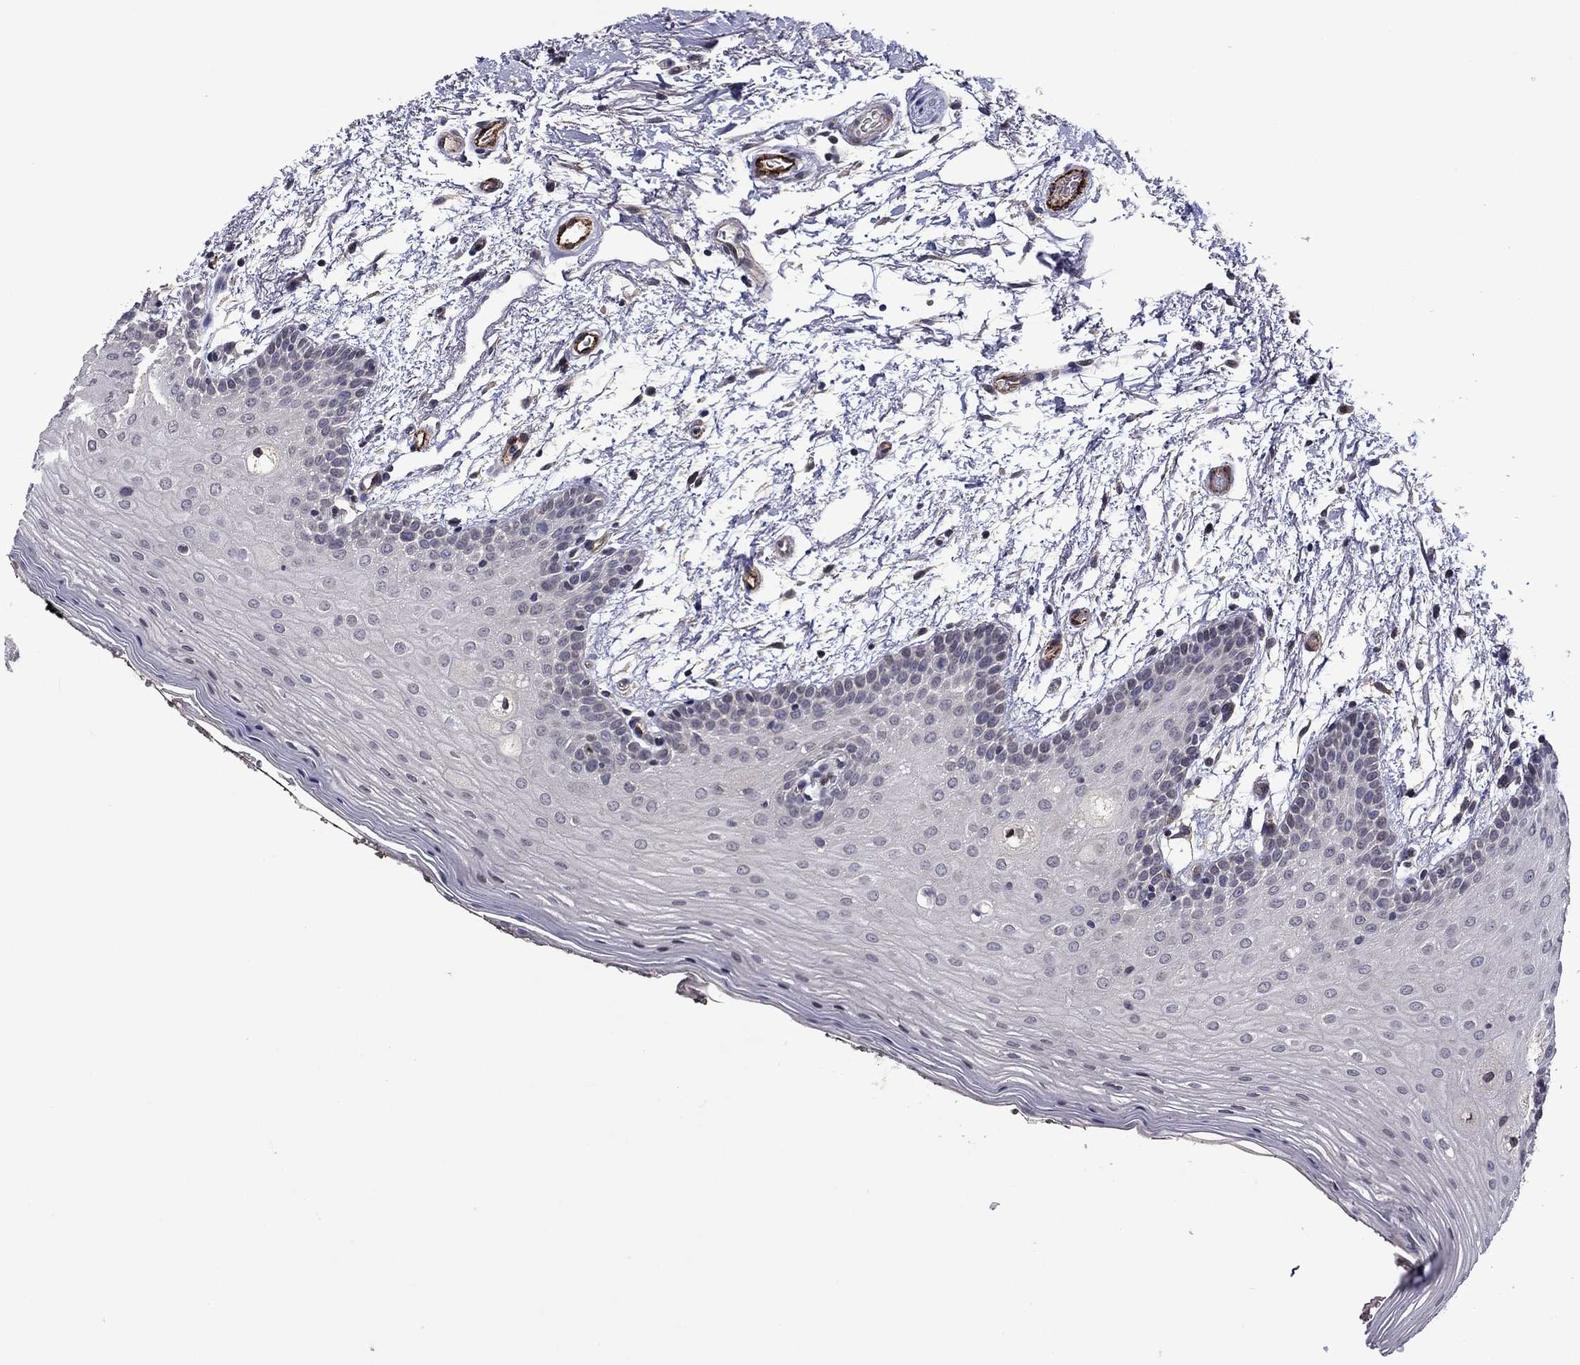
{"staining": {"intensity": "negative", "quantity": "none", "location": "none"}, "tissue": "oral mucosa", "cell_type": "Squamous epithelial cells", "image_type": "normal", "snomed": [{"axis": "morphology", "description": "Normal tissue, NOS"}, {"axis": "topography", "description": "Oral tissue"}, {"axis": "topography", "description": "Tounge, NOS"}], "caption": "The histopathology image displays no significant staining in squamous epithelial cells of oral mucosa.", "gene": "SLITRK1", "patient": {"sex": "female", "age": 86}}